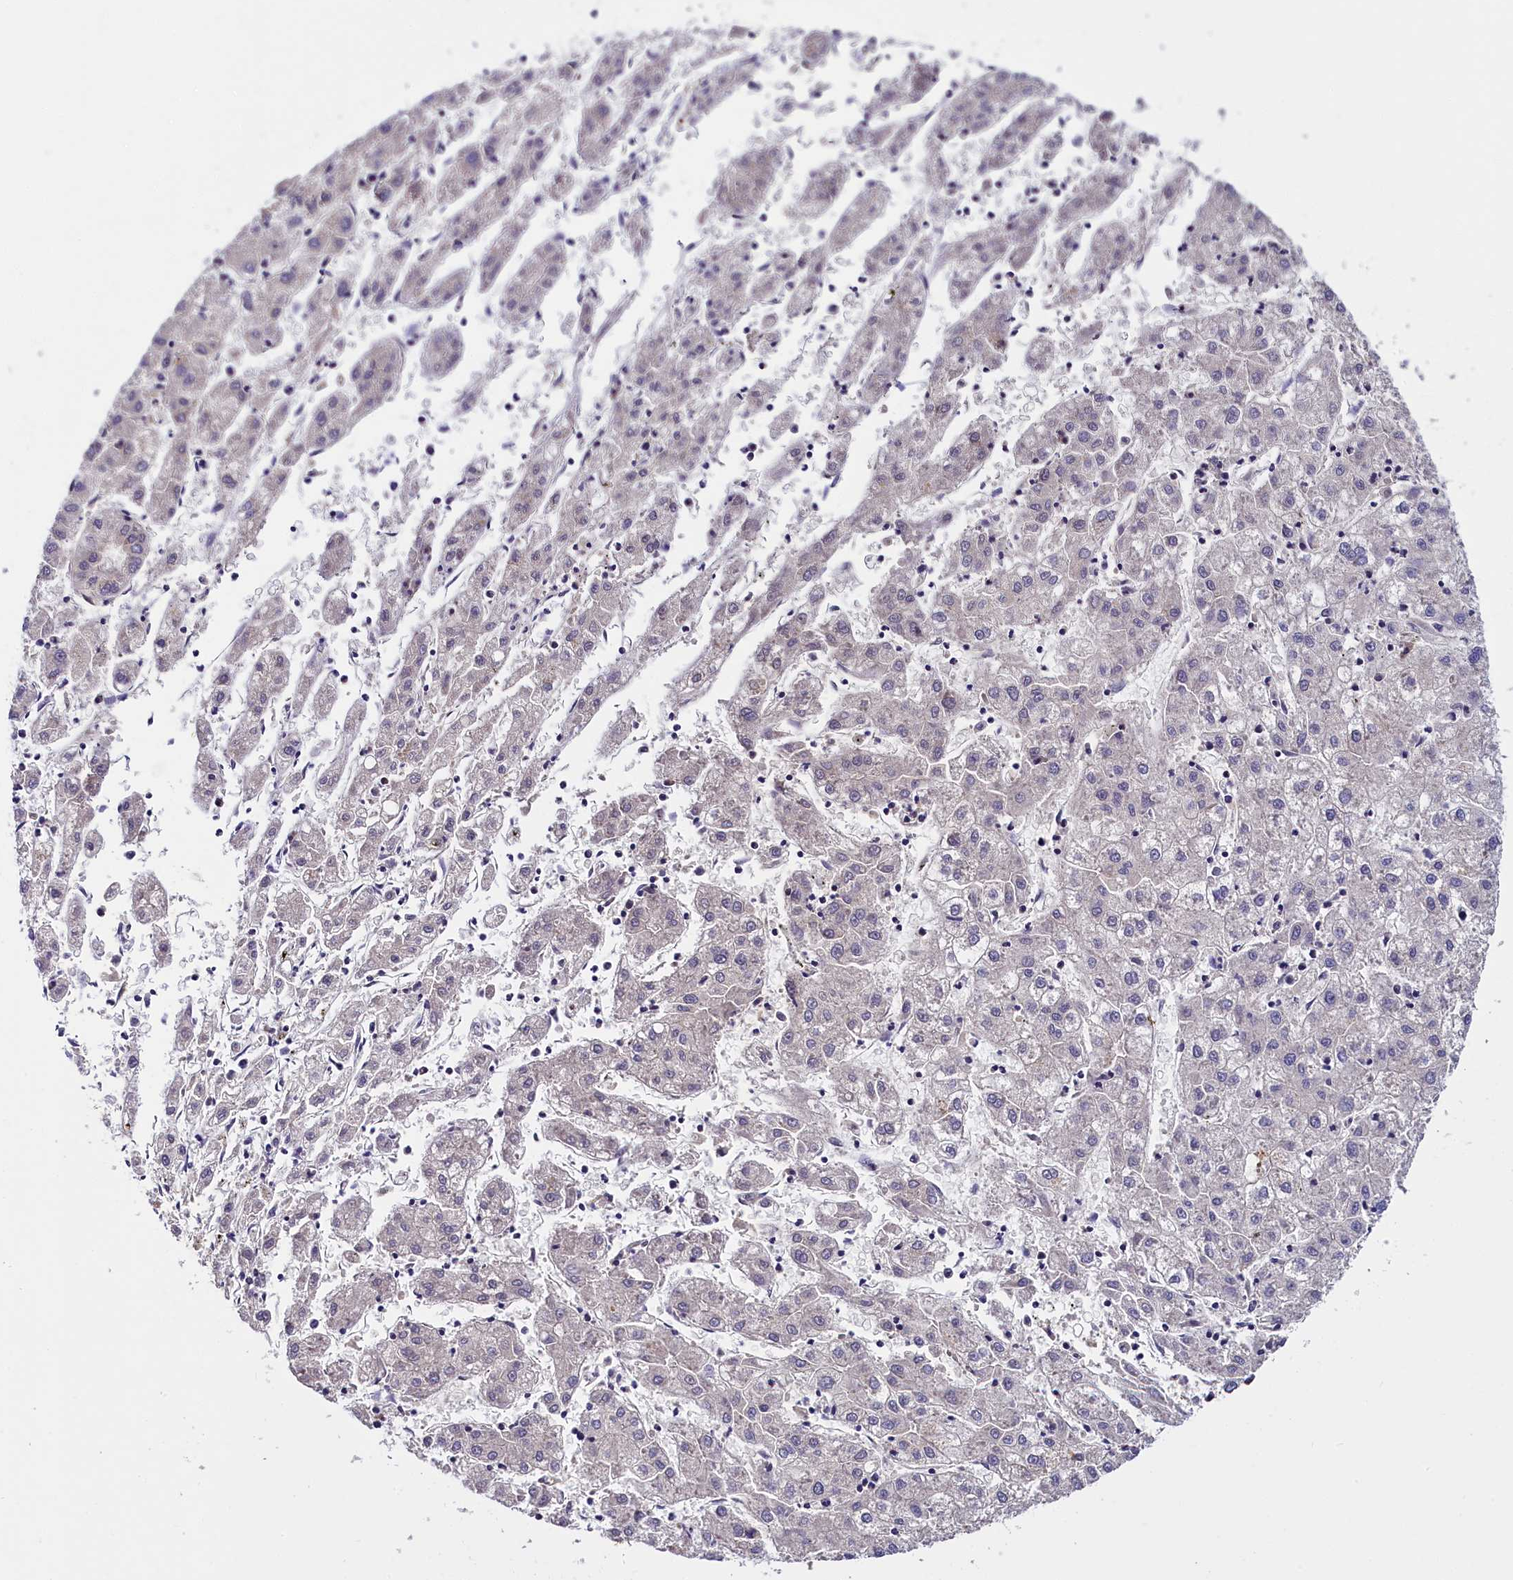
{"staining": {"intensity": "negative", "quantity": "none", "location": "none"}, "tissue": "liver cancer", "cell_type": "Tumor cells", "image_type": "cancer", "snomed": [{"axis": "morphology", "description": "Carcinoma, Hepatocellular, NOS"}, {"axis": "topography", "description": "Liver"}], "caption": "Immunohistochemistry photomicrograph of neoplastic tissue: human liver cancer stained with DAB (3,3'-diaminobenzidine) shows no significant protein staining in tumor cells. The staining was performed using DAB to visualize the protein expression in brown, while the nuclei were stained in blue with hematoxylin (Magnification: 20x).", "gene": "ENKD1", "patient": {"sex": "male", "age": 72}}